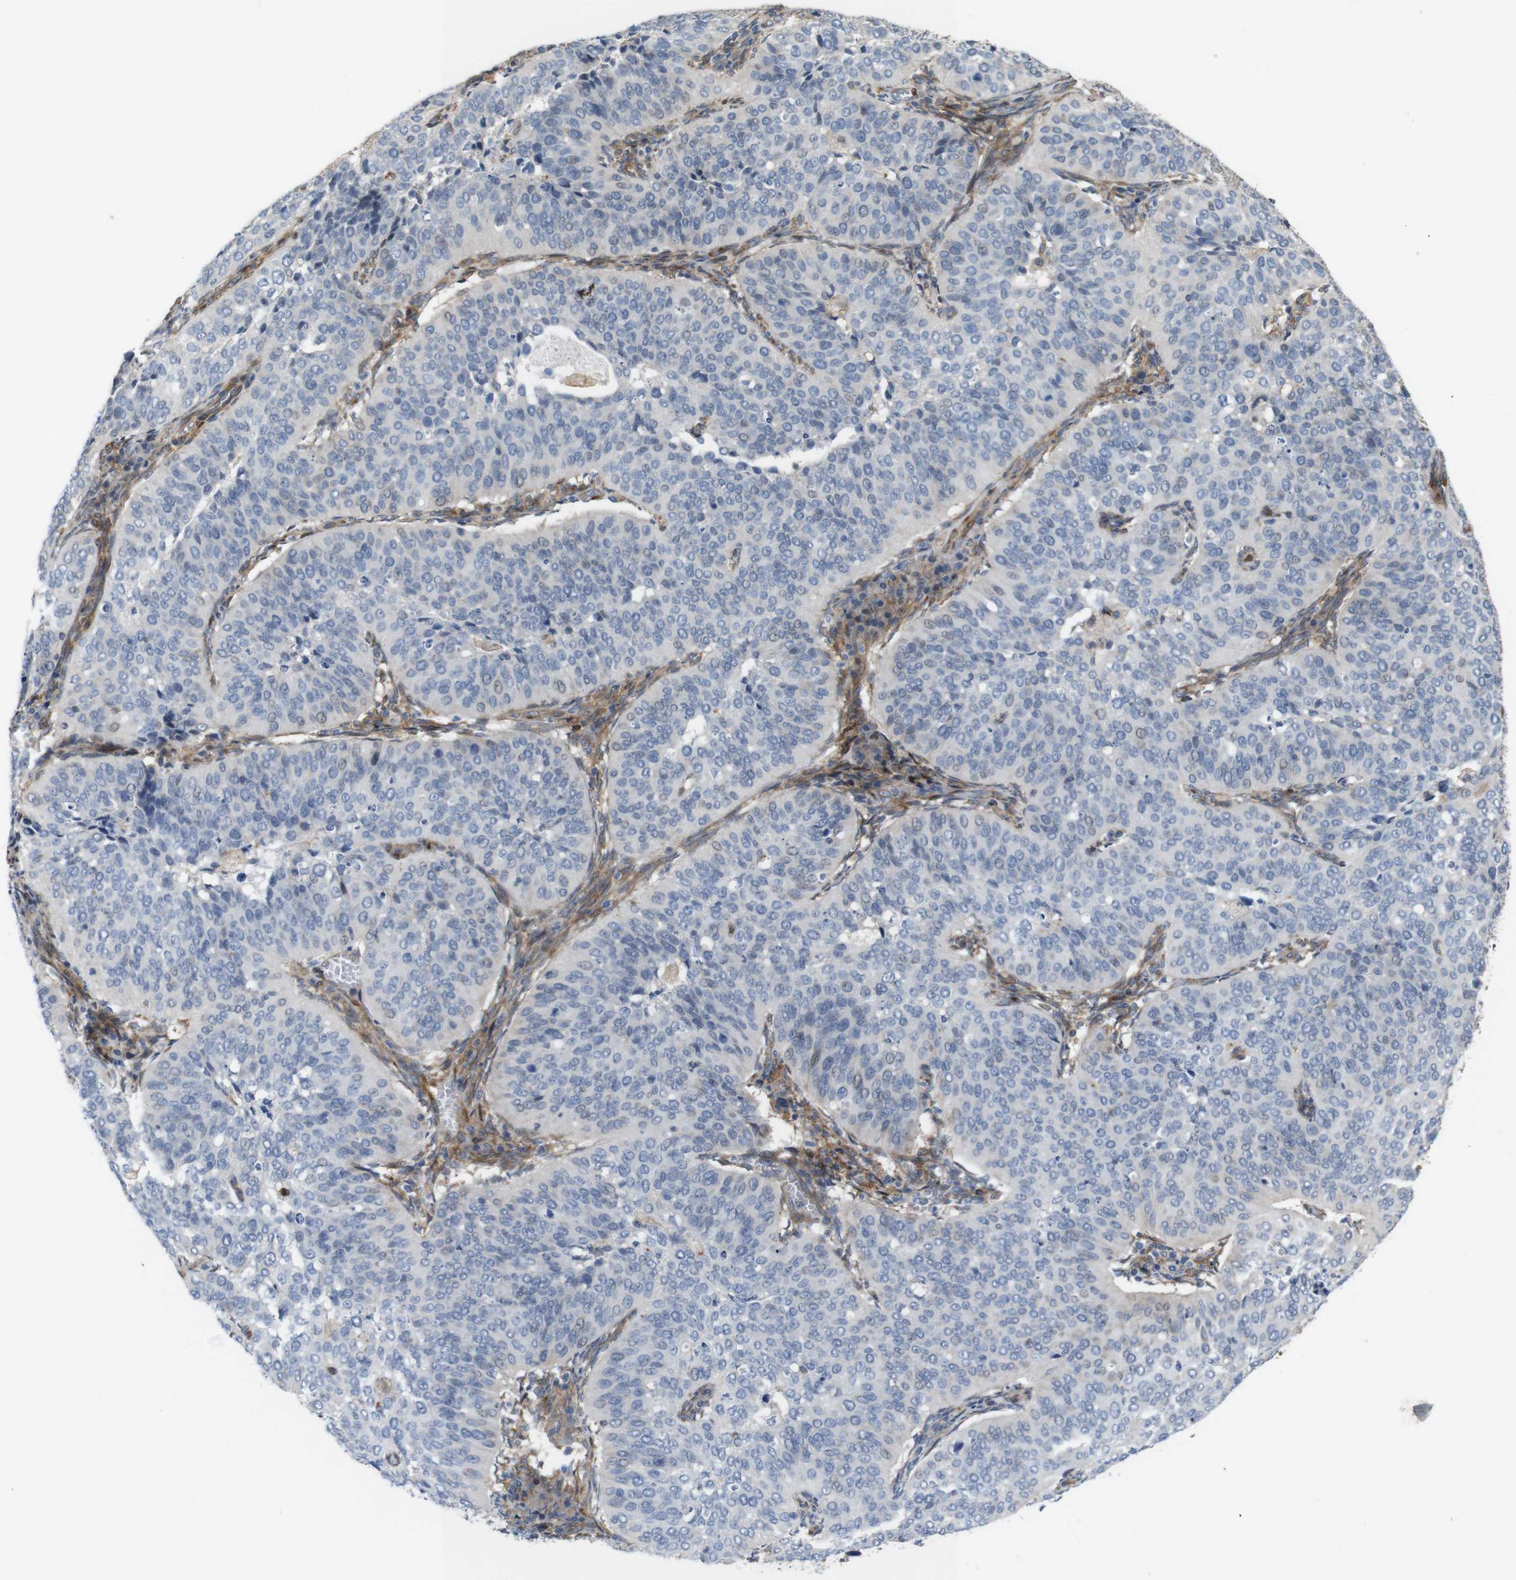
{"staining": {"intensity": "negative", "quantity": "none", "location": "none"}, "tissue": "cervical cancer", "cell_type": "Tumor cells", "image_type": "cancer", "snomed": [{"axis": "morphology", "description": "Normal tissue, NOS"}, {"axis": "morphology", "description": "Squamous cell carcinoma, NOS"}, {"axis": "topography", "description": "Cervix"}], "caption": "The IHC histopathology image has no significant staining in tumor cells of cervical squamous cell carcinoma tissue.", "gene": "PCOLCE2", "patient": {"sex": "female", "age": 39}}